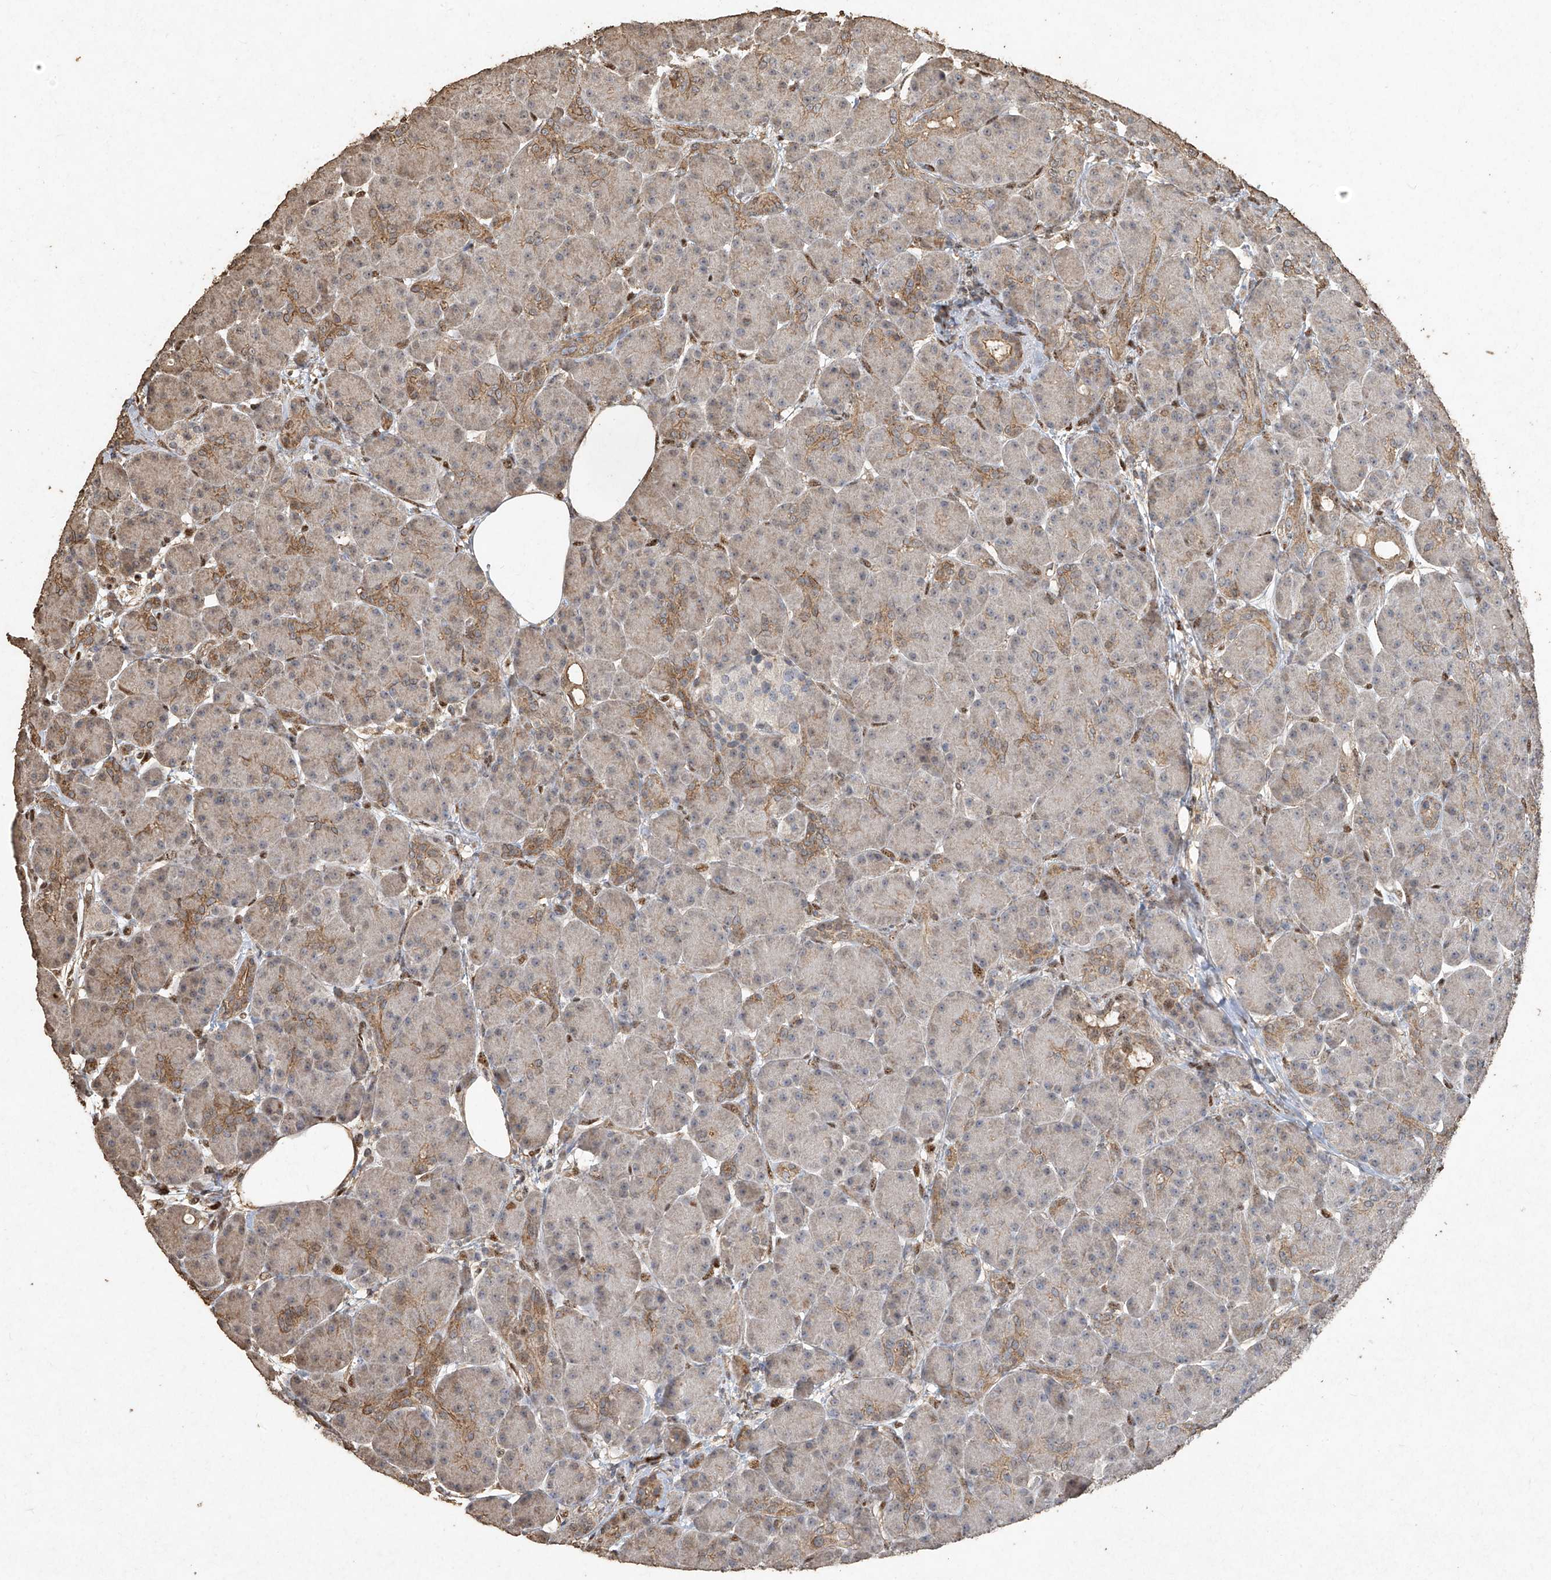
{"staining": {"intensity": "moderate", "quantity": "<25%", "location": "cytoplasmic/membranous"}, "tissue": "pancreas", "cell_type": "Exocrine glandular cells", "image_type": "normal", "snomed": [{"axis": "morphology", "description": "Normal tissue, NOS"}, {"axis": "topography", "description": "Pancreas"}], "caption": "IHC of benign human pancreas displays low levels of moderate cytoplasmic/membranous staining in approximately <25% of exocrine glandular cells. (DAB IHC, brown staining for protein, blue staining for nuclei).", "gene": "ERBB3", "patient": {"sex": "male", "age": 63}}